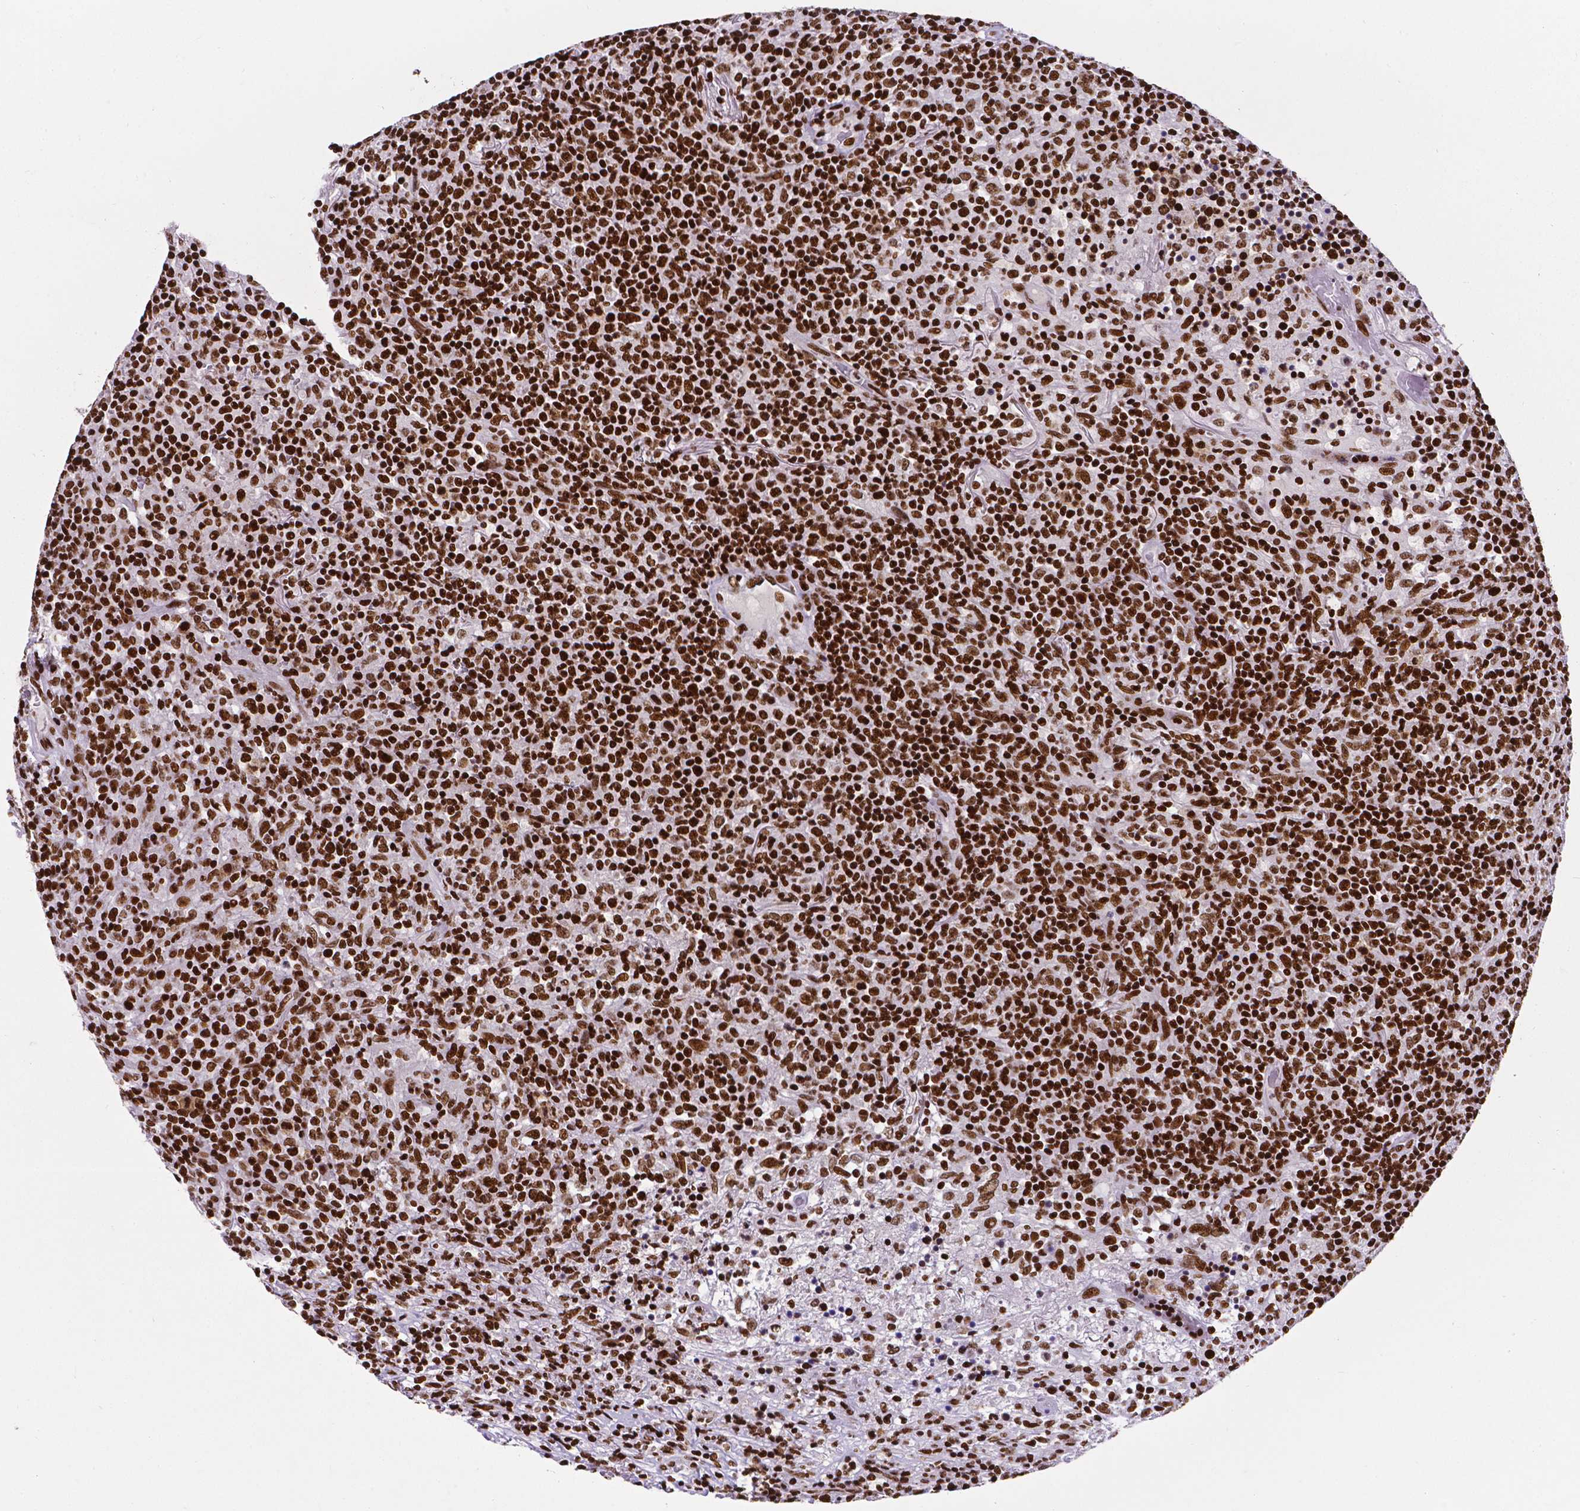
{"staining": {"intensity": "strong", "quantity": ">75%", "location": "nuclear"}, "tissue": "lymphoma", "cell_type": "Tumor cells", "image_type": "cancer", "snomed": [{"axis": "morphology", "description": "Malignant lymphoma, non-Hodgkin's type, High grade"}, {"axis": "topography", "description": "Lung"}], "caption": "Lymphoma was stained to show a protein in brown. There is high levels of strong nuclear expression in approximately >75% of tumor cells.", "gene": "CTCF", "patient": {"sex": "male", "age": 79}}